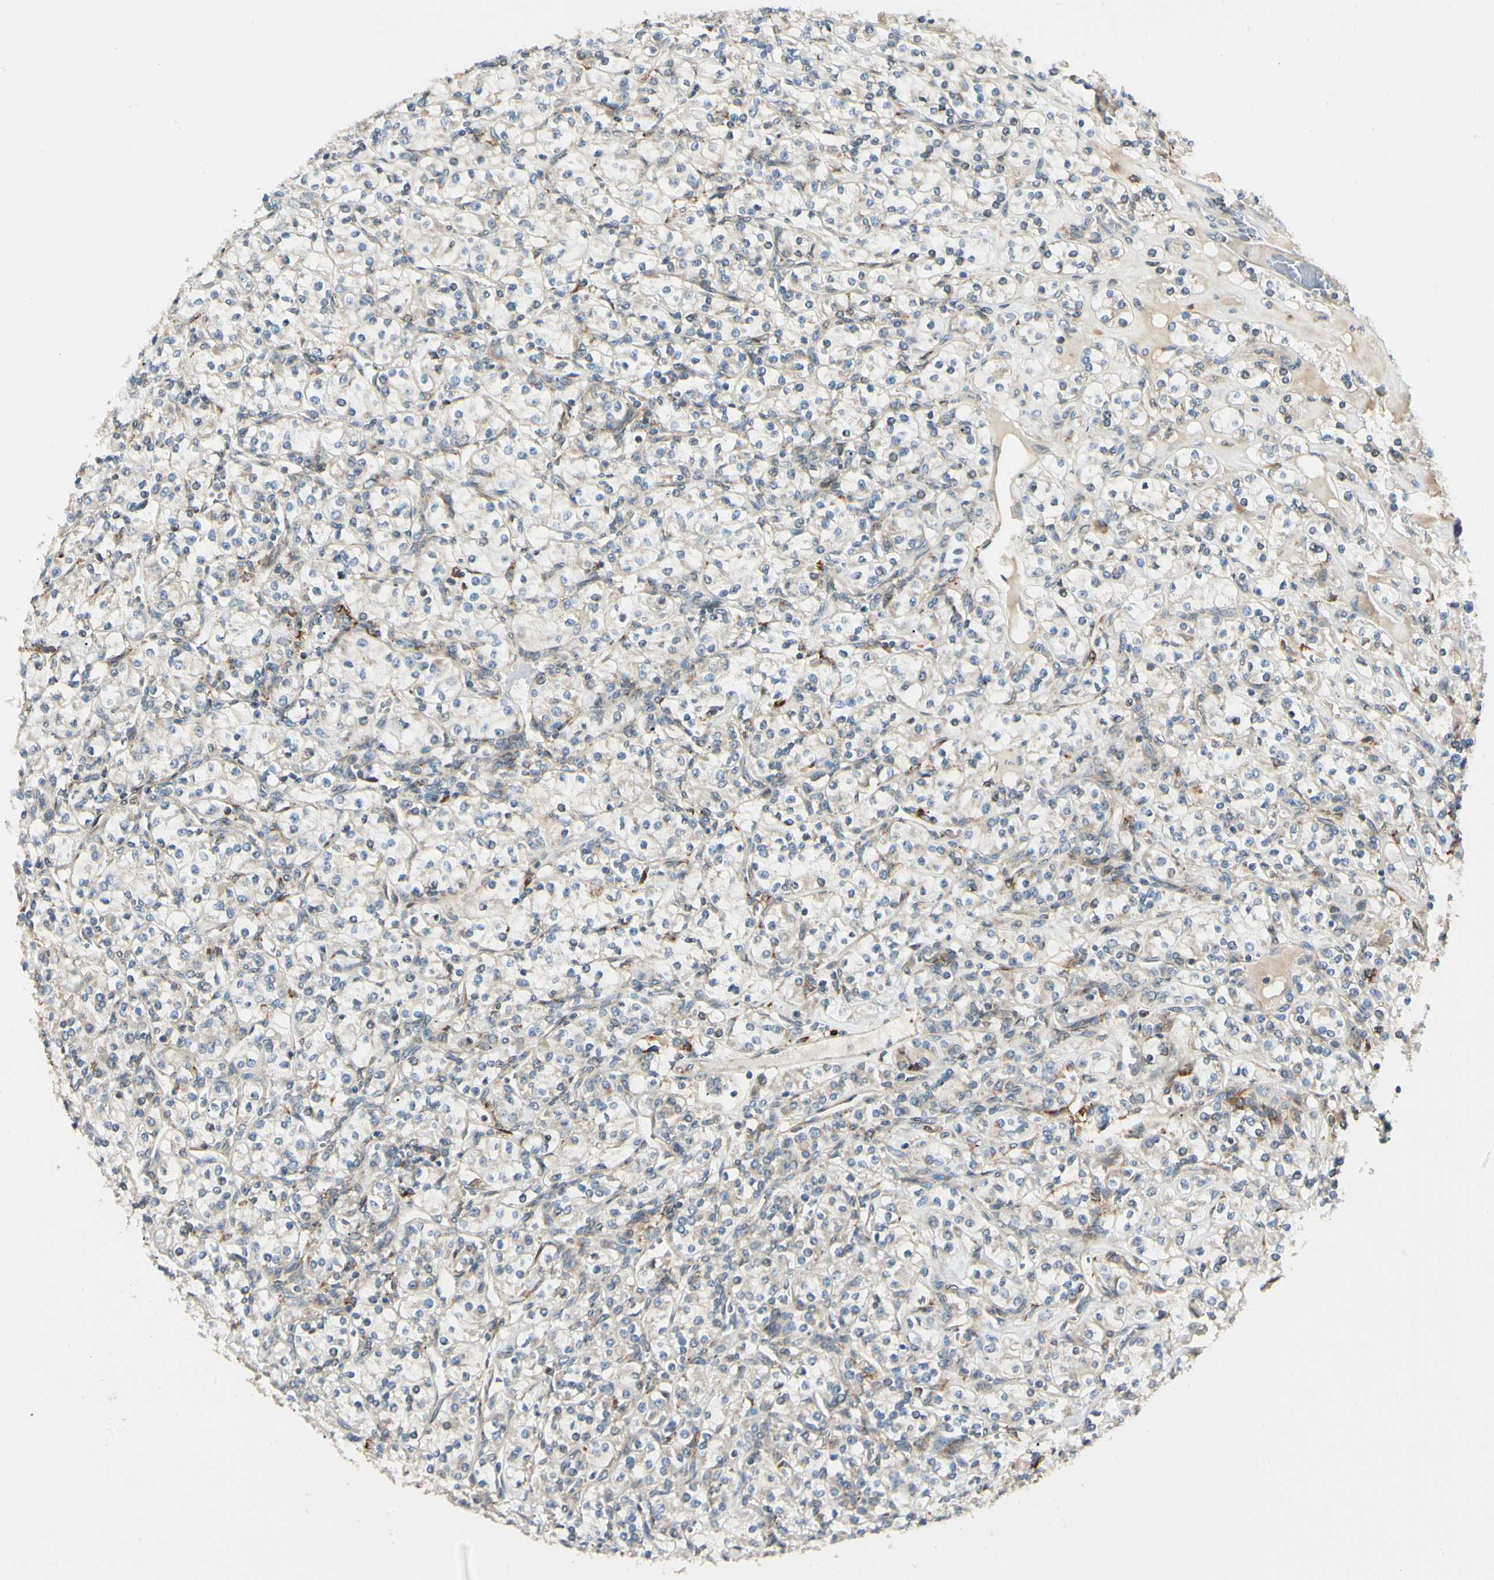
{"staining": {"intensity": "weak", "quantity": "25%-75%", "location": "cytoplasmic/membranous"}, "tissue": "renal cancer", "cell_type": "Tumor cells", "image_type": "cancer", "snomed": [{"axis": "morphology", "description": "Adenocarcinoma, NOS"}, {"axis": "topography", "description": "Kidney"}], "caption": "Tumor cells reveal low levels of weak cytoplasmic/membranous positivity in about 25%-75% of cells in adenocarcinoma (renal). (Brightfield microscopy of DAB IHC at high magnification).", "gene": "MRPL9", "patient": {"sex": "male", "age": 77}}